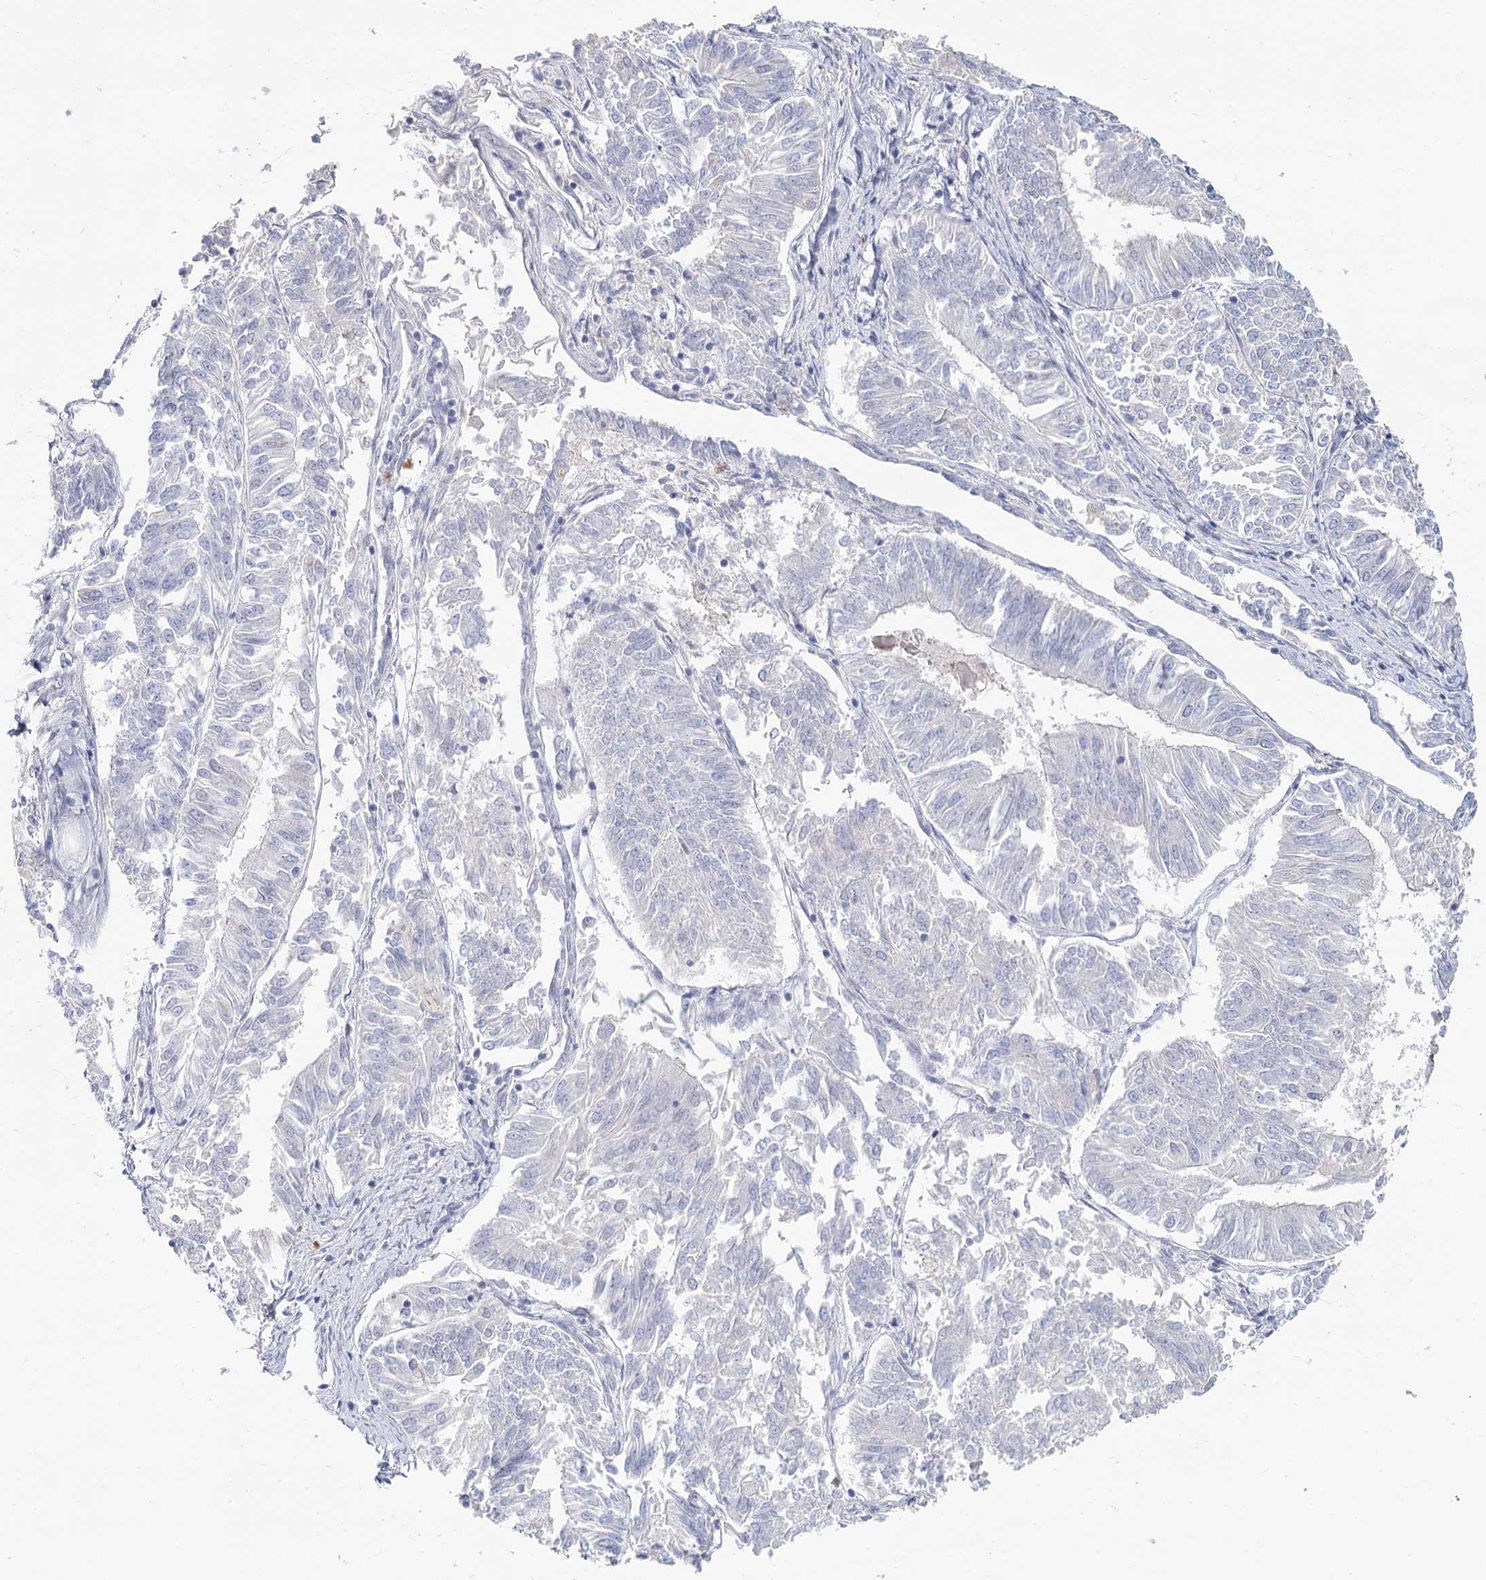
{"staining": {"intensity": "negative", "quantity": "none", "location": "none"}, "tissue": "endometrial cancer", "cell_type": "Tumor cells", "image_type": "cancer", "snomed": [{"axis": "morphology", "description": "Adenocarcinoma, NOS"}, {"axis": "topography", "description": "Endometrium"}], "caption": "Immunohistochemical staining of endometrial cancer (adenocarcinoma) displays no significant staining in tumor cells.", "gene": "ARHGAP44", "patient": {"sex": "female", "age": 58}}